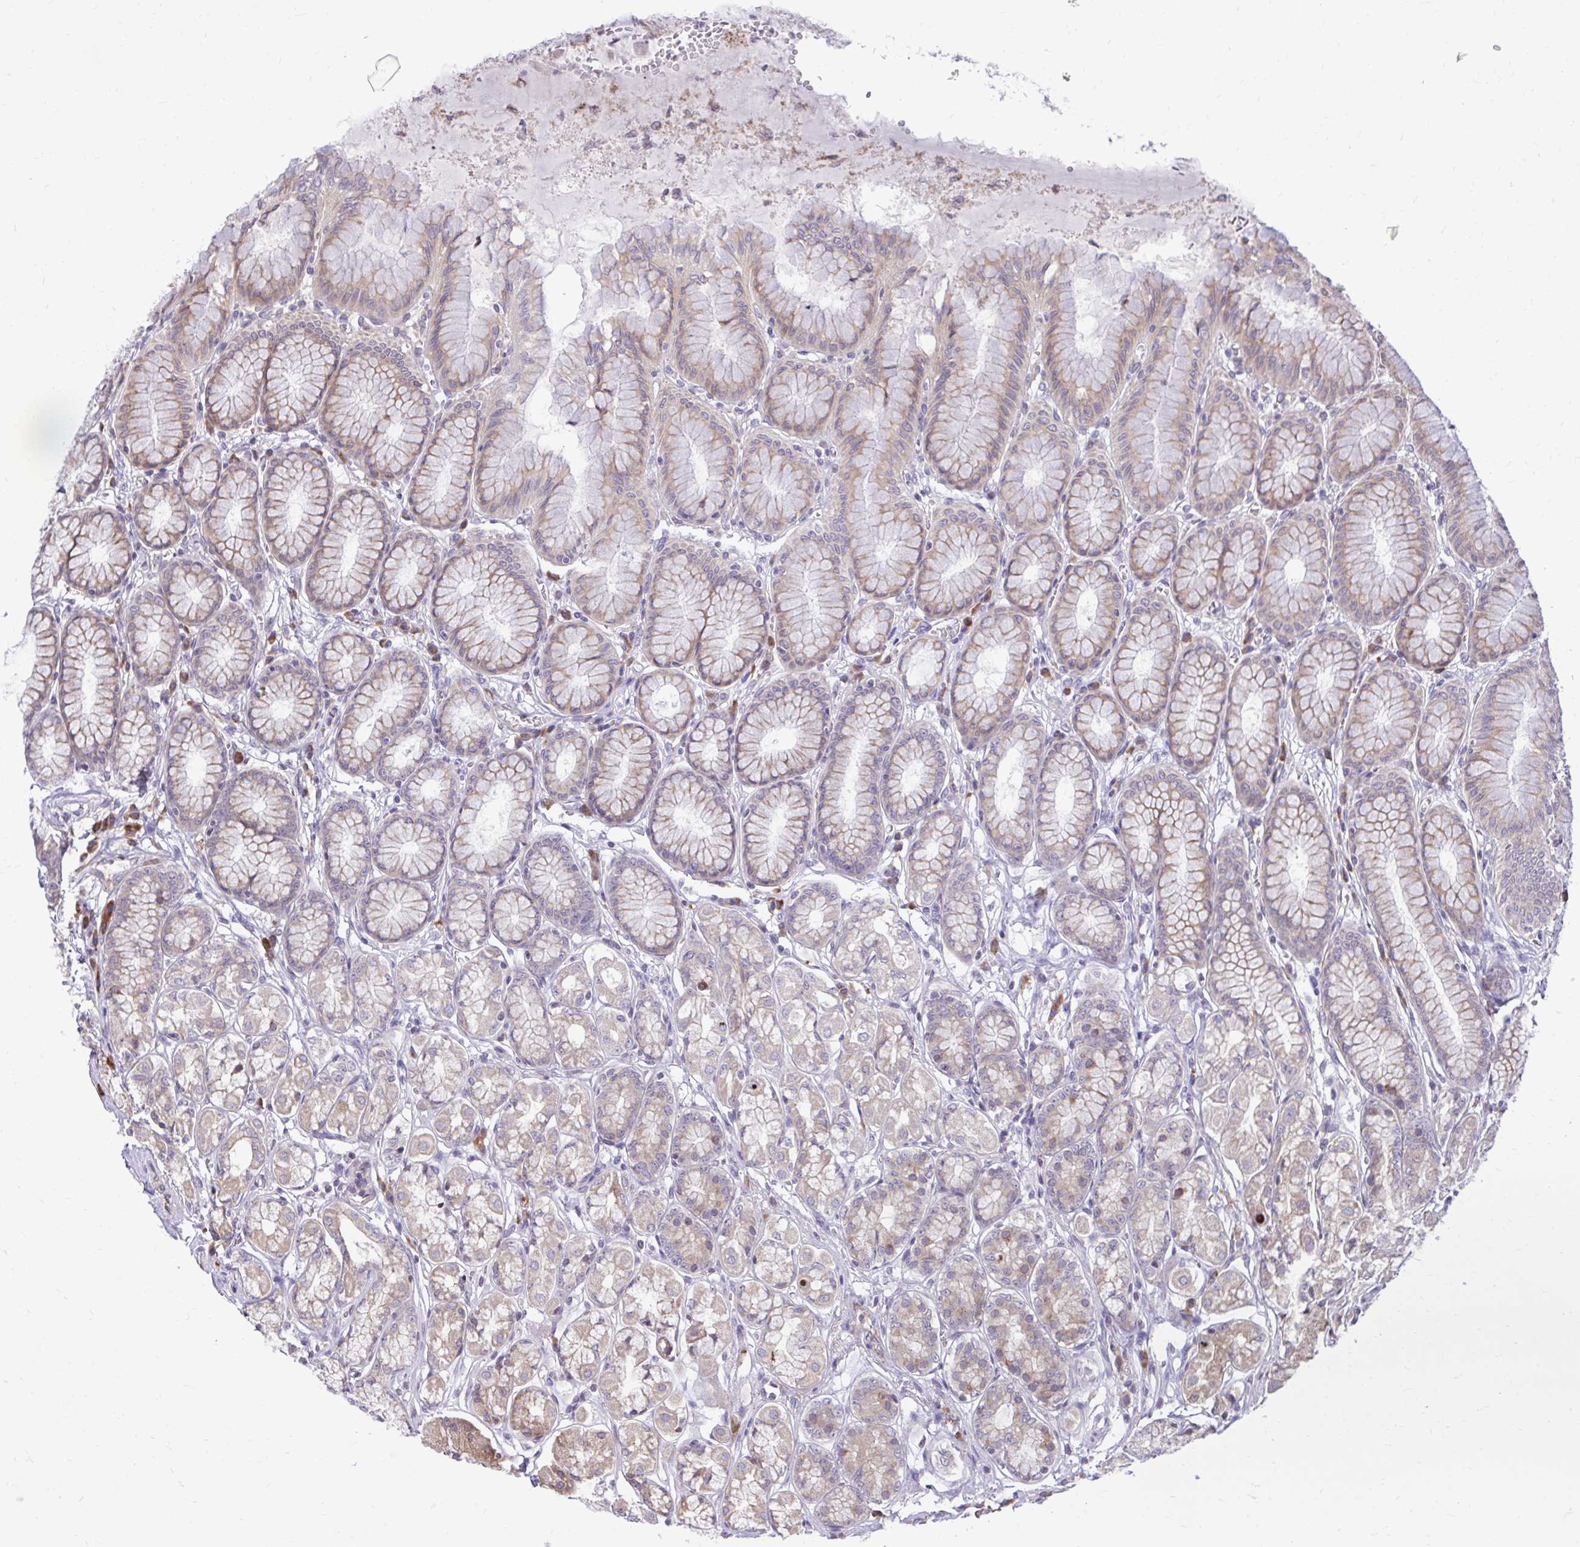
{"staining": {"intensity": "moderate", "quantity": "25%-75%", "location": "cytoplasmic/membranous"}, "tissue": "stomach", "cell_type": "Glandular cells", "image_type": "normal", "snomed": [{"axis": "morphology", "description": "Normal tissue, NOS"}, {"axis": "topography", "description": "Stomach"}, {"axis": "topography", "description": "Stomach, lower"}], "caption": "Brown immunohistochemical staining in normal human stomach shows moderate cytoplasmic/membranous staining in approximately 25%-75% of glandular cells.", "gene": "METTL9", "patient": {"sex": "male", "age": 76}}